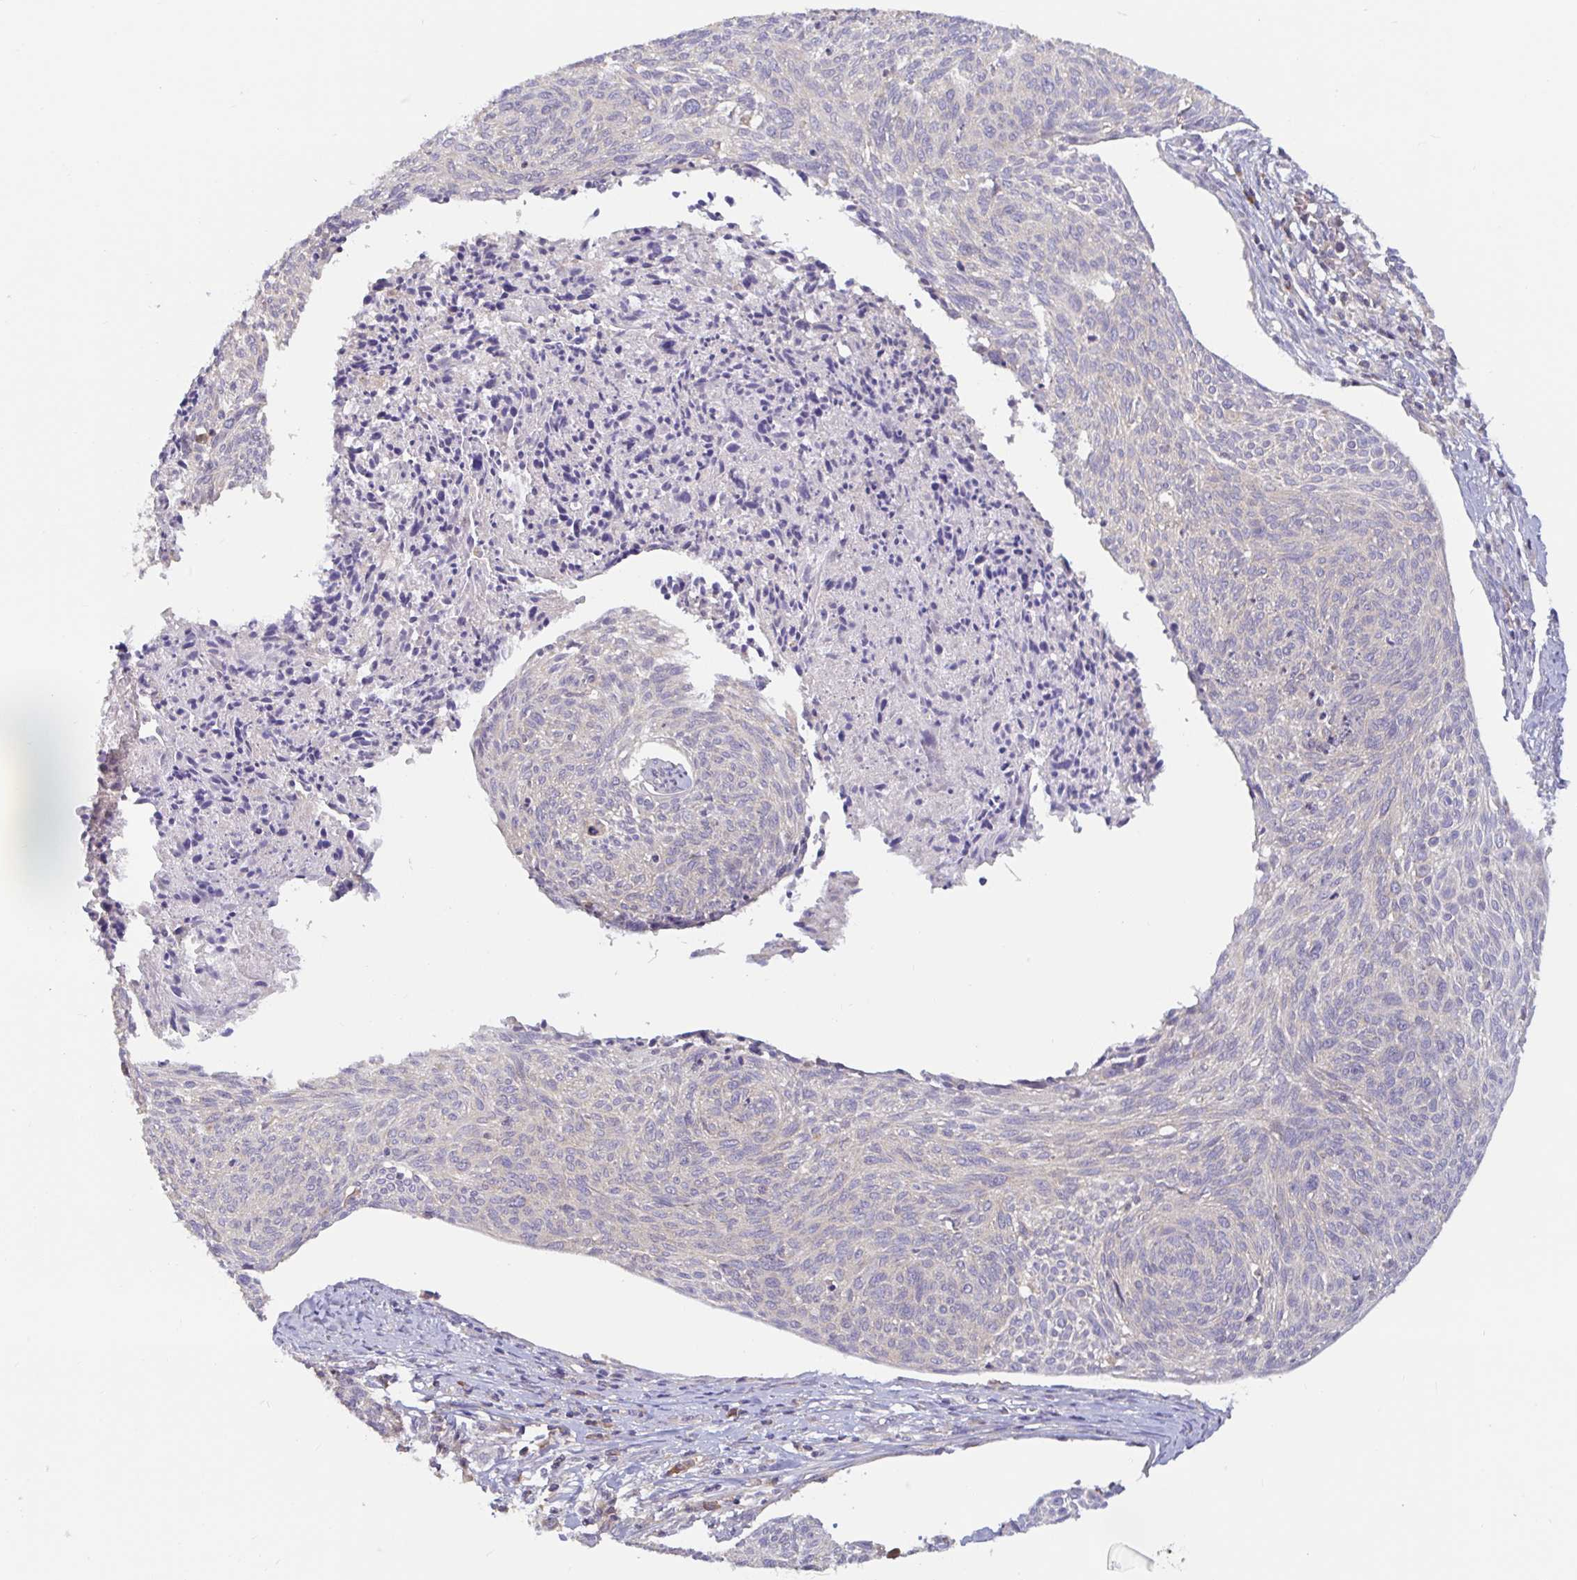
{"staining": {"intensity": "negative", "quantity": "none", "location": "none"}, "tissue": "cervical cancer", "cell_type": "Tumor cells", "image_type": "cancer", "snomed": [{"axis": "morphology", "description": "Squamous cell carcinoma, NOS"}, {"axis": "topography", "description": "Cervix"}], "caption": "The photomicrograph shows no significant expression in tumor cells of cervical cancer (squamous cell carcinoma).", "gene": "LARP1", "patient": {"sex": "female", "age": 49}}